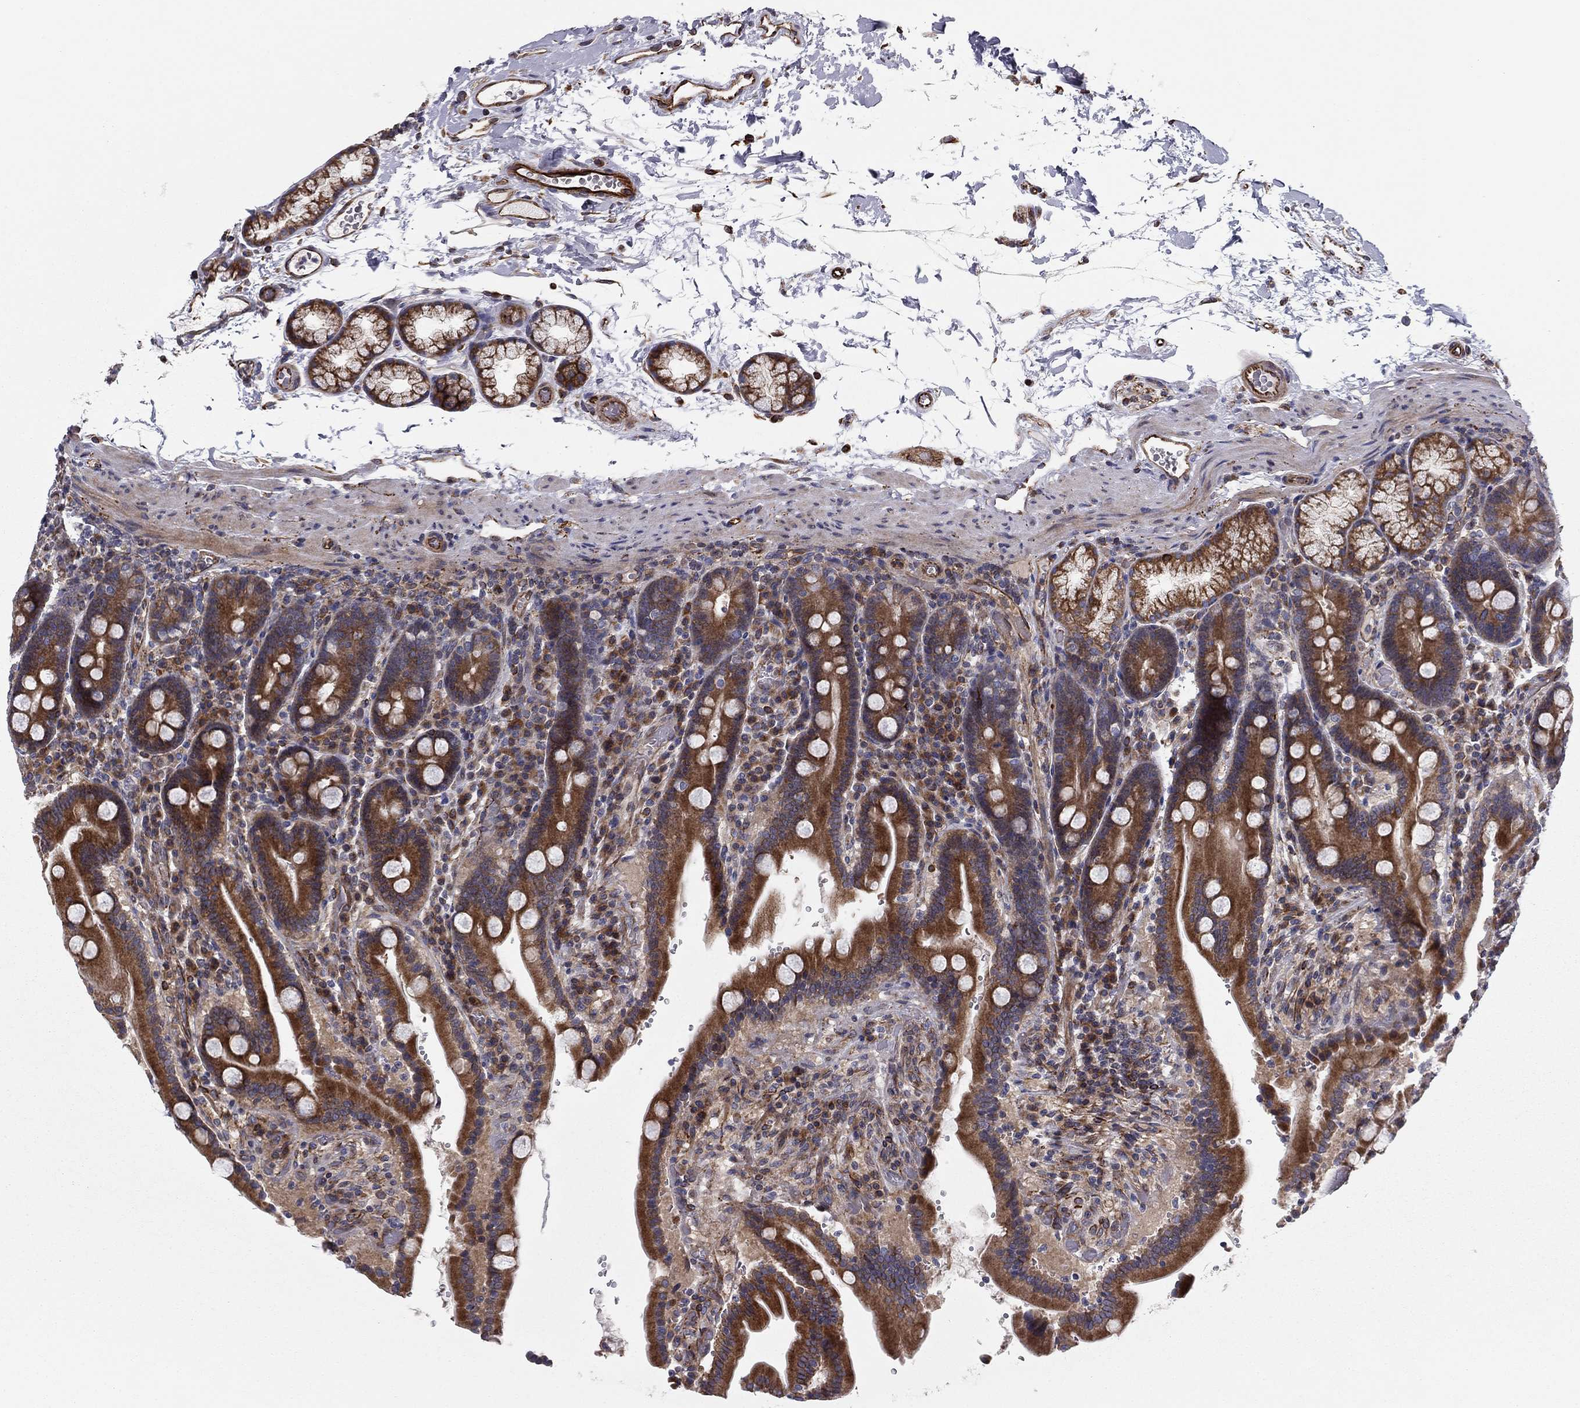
{"staining": {"intensity": "strong", "quantity": ">75%", "location": "cytoplasmic/membranous"}, "tissue": "duodenum", "cell_type": "Glandular cells", "image_type": "normal", "snomed": [{"axis": "morphology", "description": "Normal tissue, NOS"}, {"axis": "topography", "description": "Duodenum"}], "caption": "IHC photomicrograph of unremarkable duodenum: human duodenum stained using immunohistochemistry (IHC) reveals high levels of strong protein expression localized specifically in the cytoplasmic/membranous of glandular cells, appearing as a cytoplasmic/membranous brown color.", "gene": "CLSTN1", "patient": {"sex": "female", "age": 62}}